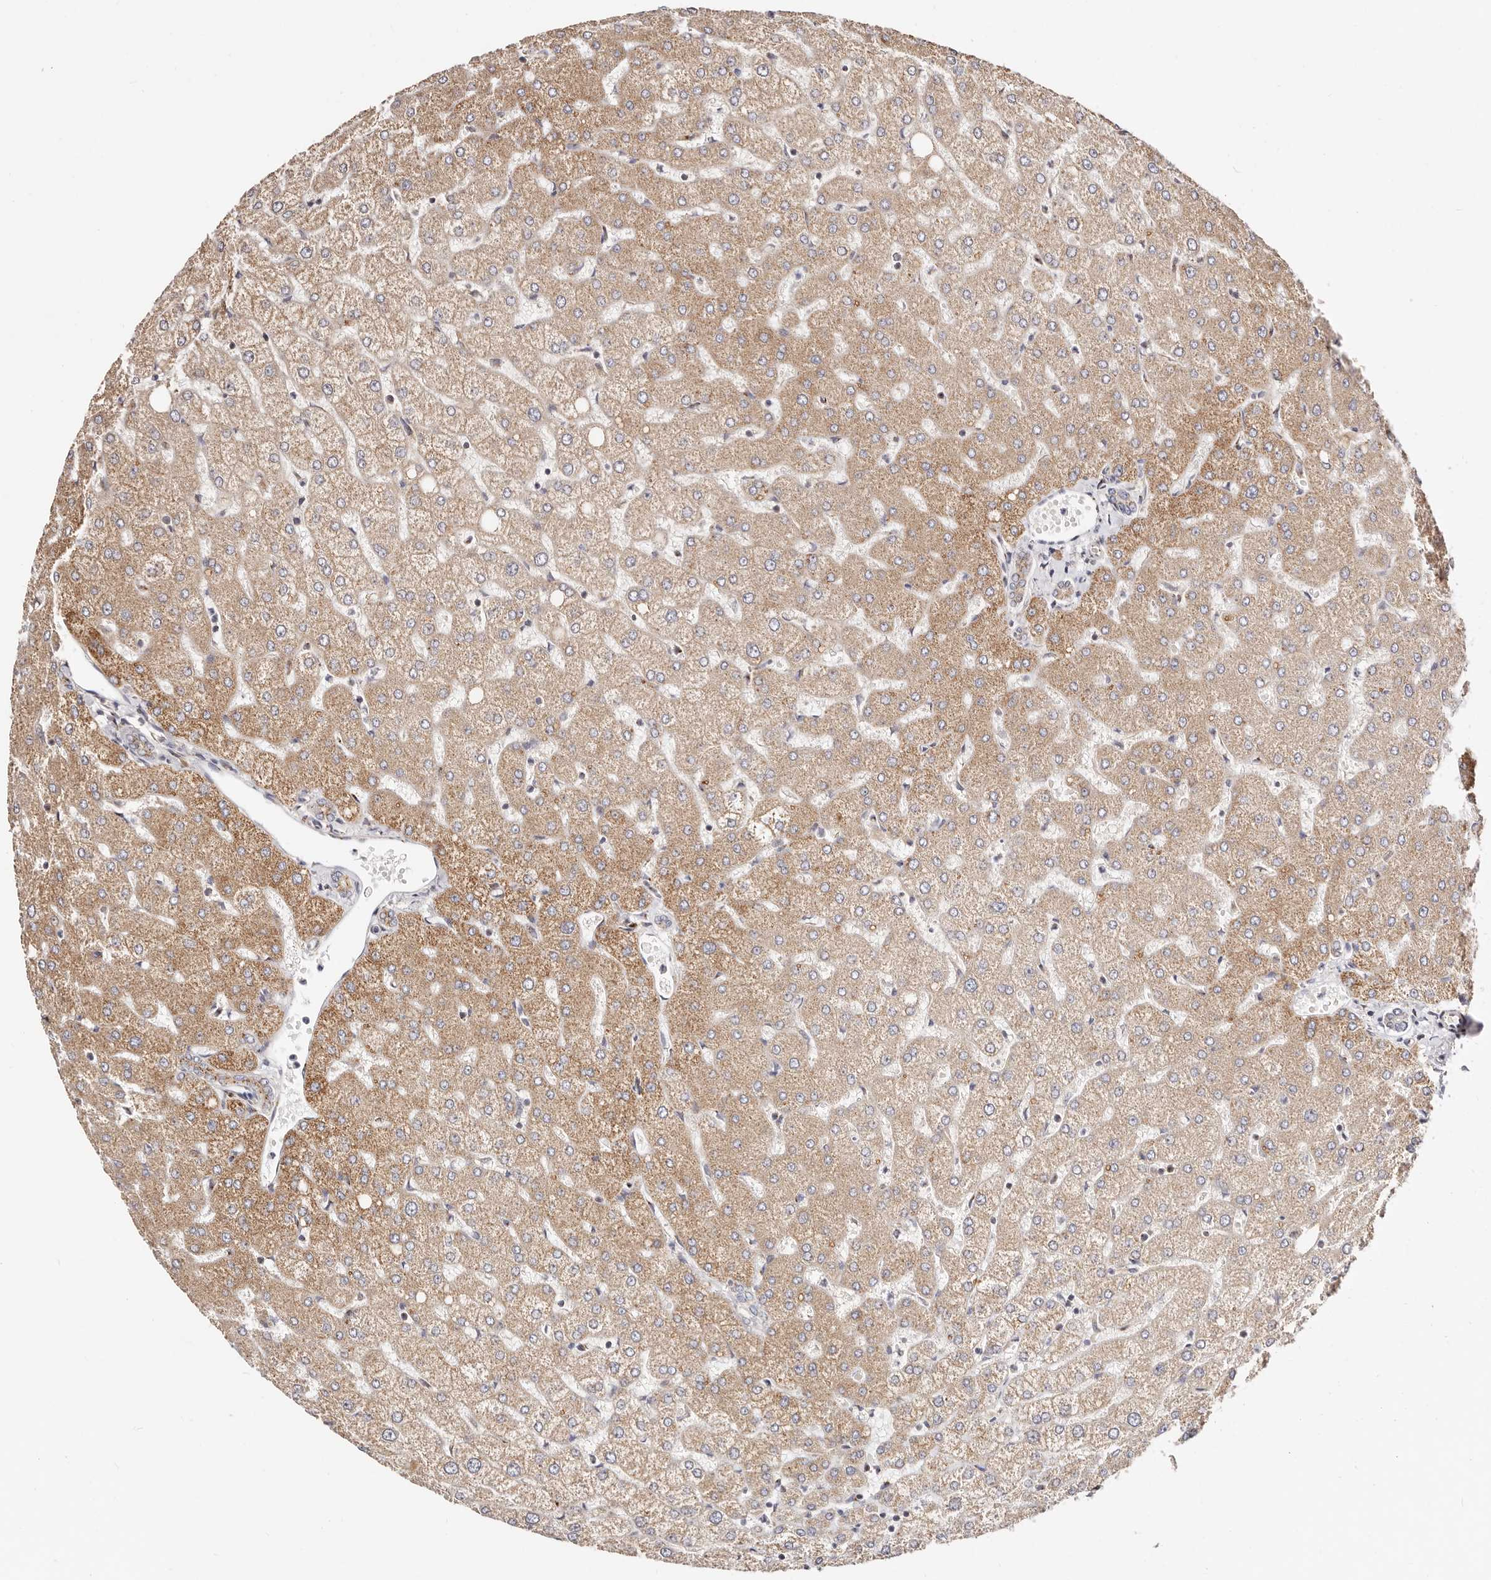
{"staining": {"intensity": "weak", "quantity": "<25%", "location": "cytoplasmic/membranous"}, "tissue": "liver", "cell_type": "Cholangiocytes", "image_type": "normal", "snomed": [{"axis": "morphology", "description": "Normal tissue, NOS"}, {"axis": "topography", "description": "Liver"}], "caption": "Cholangiocytes show no significant protein expression in unremarkable liver. (Immunohistochemistry (ihc), brightfield microscopy, high magnification).", "gene": "MAPK6", "patient": {"sex": "female", "age": 54}}